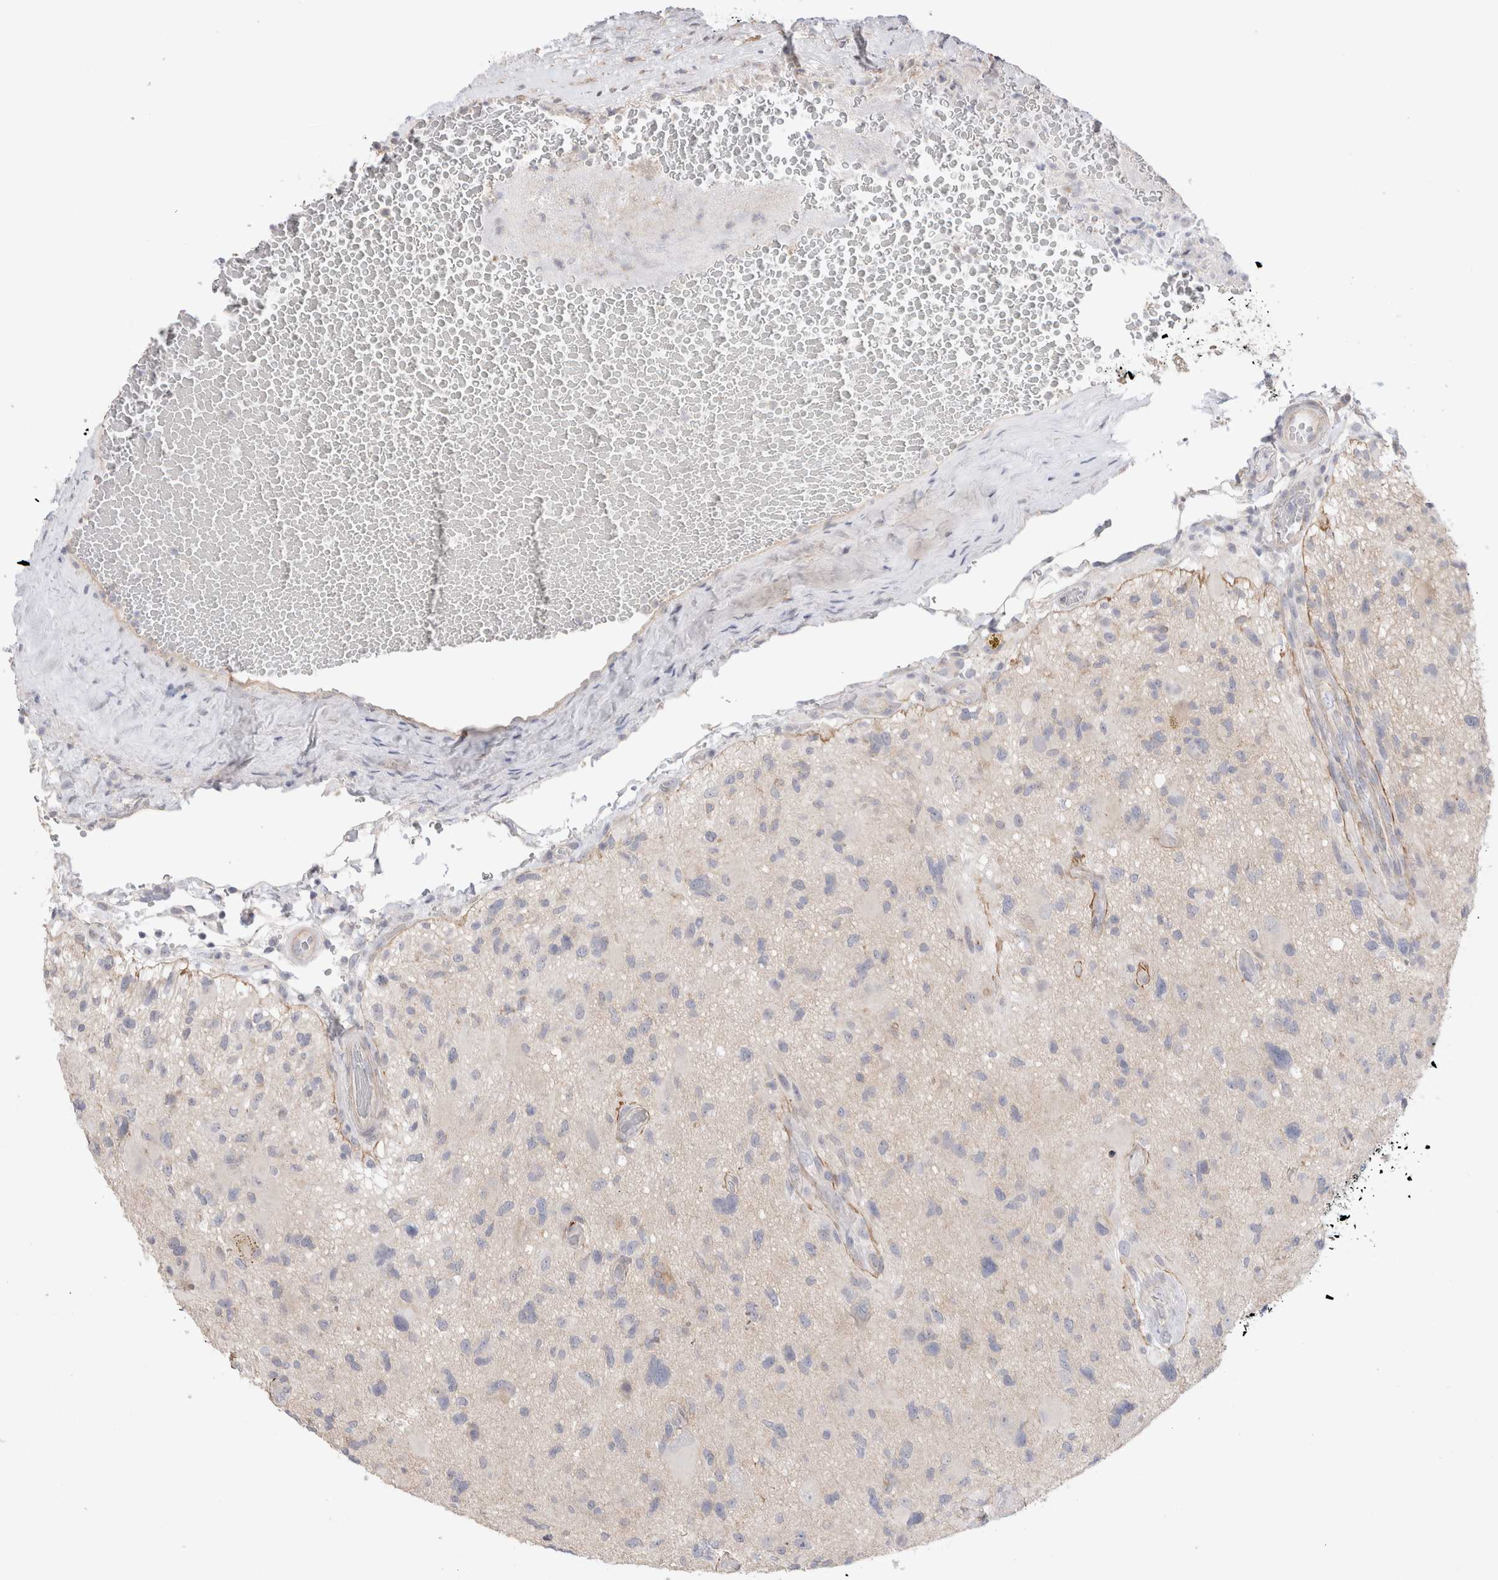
{"staining": {"intensity": "negative", "quantity": "none", "location": "none"}, "tissue": "glioma", "cell_type": "Tumor cells", "image_type": "cancer", "snomed": [{"axis": "morphology", "description": "Glioma, malignant, High grade"}, {"axis": "topography", "description": "Brain"}], "caption": "DAB immunohistochemical staining of glioma shows no significant positivity in tumor cells.", "gene": "DMD", "patient": {"sex": "male", "age": 33}}